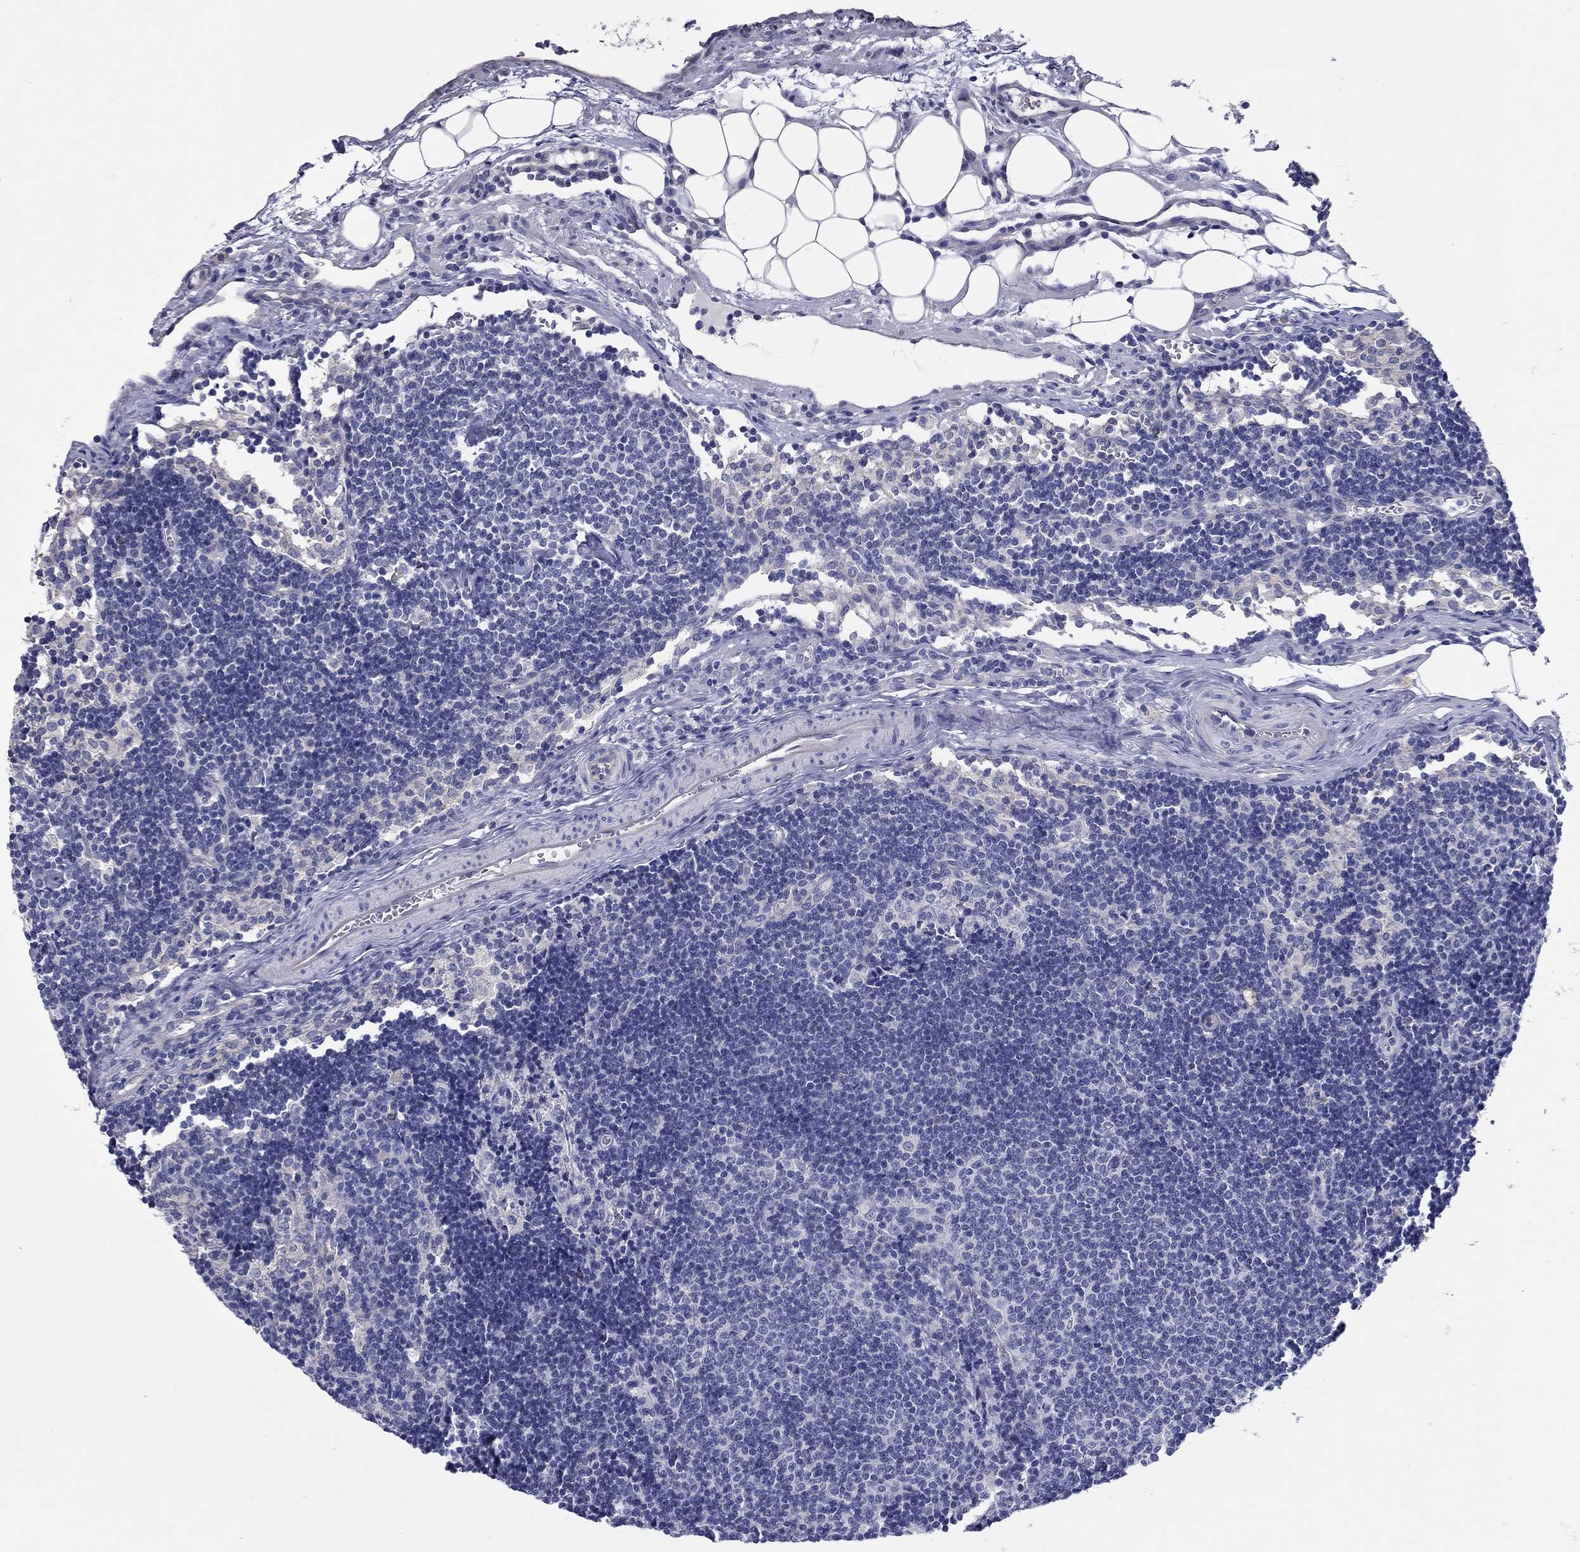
{"staining": {"intensity": "negative", "quantity": "none", "location": "none"}, "tissue": "lymph node", "cell_type": "Non-germinal center cells", "image_type": "normal", "snomed": [{"axis": "morphology", "description": "Normal tissue, NOS"}, {"axis": "topography", "description": "Lymph node"}], "caption": "A micrograph of human lymph node is negative for staining in non-germinal center cells.", "gene": "ERMP1", "patient": {"sex": "female", "age": 34}}